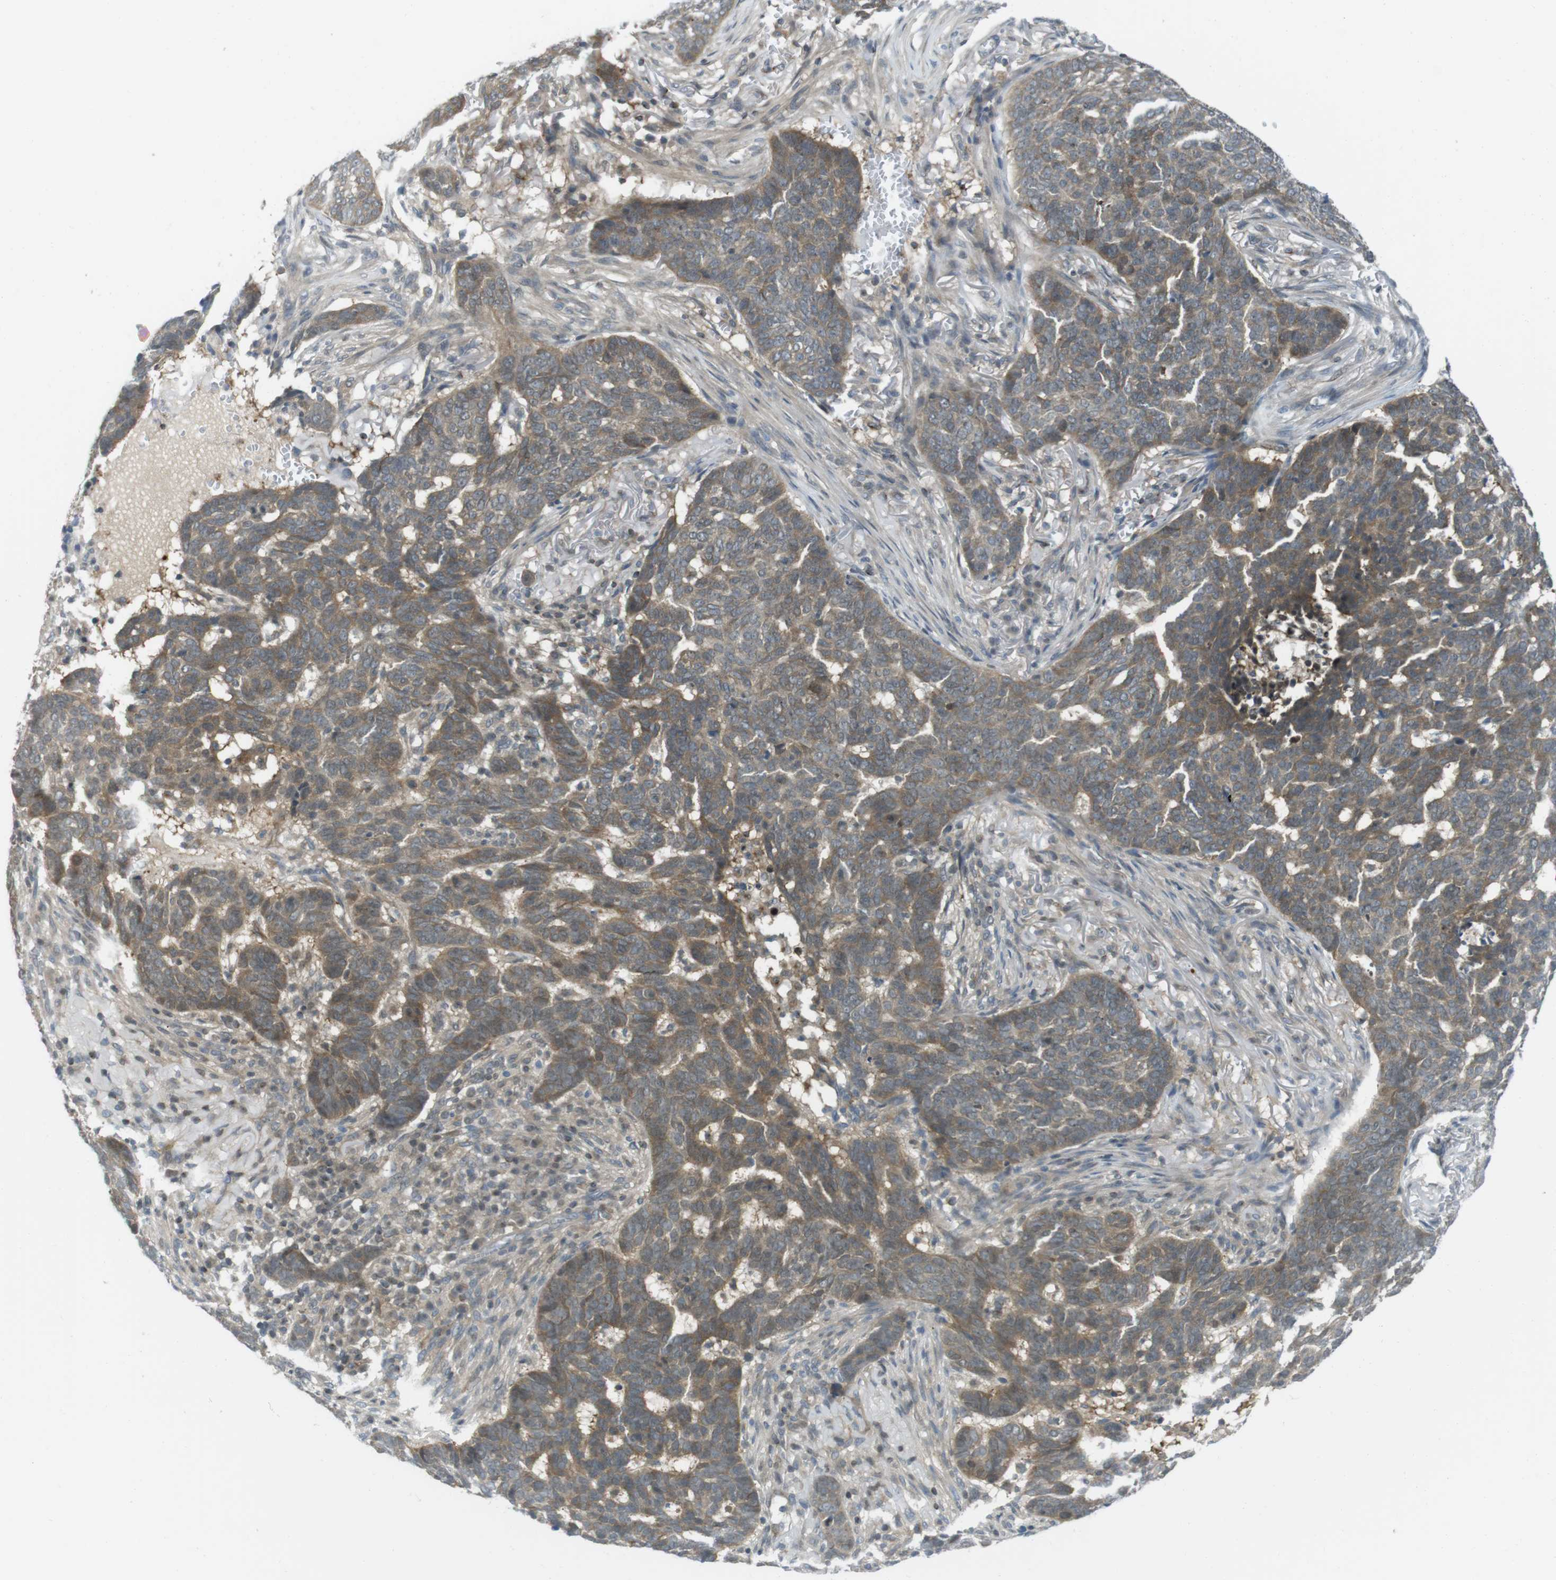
{"staining": {"intensity": "moderate", "quantity": ">75%", "location": "cytoplasmic/membranous"}, "tissue": "skin cancer", "cell_type": "Tumor cells", "image_type": "cancer", "snomed": [{"axis": "morphology", "description": "Basal cell carcinoma"}, {"axis": "topography", "description": "Skin"}], "caption": "The photomicrograph shows immunohistochemical staining of basal cell carcinoma (skin). There is moderate cytoplasmic/membranous staining is appreciated in about >75% of tumor cells. (brown staining indicates protein expression, while blue staining denotes nuclei).", "gene": "CASP2", "patient": {"sex": "male", "age": 85}}